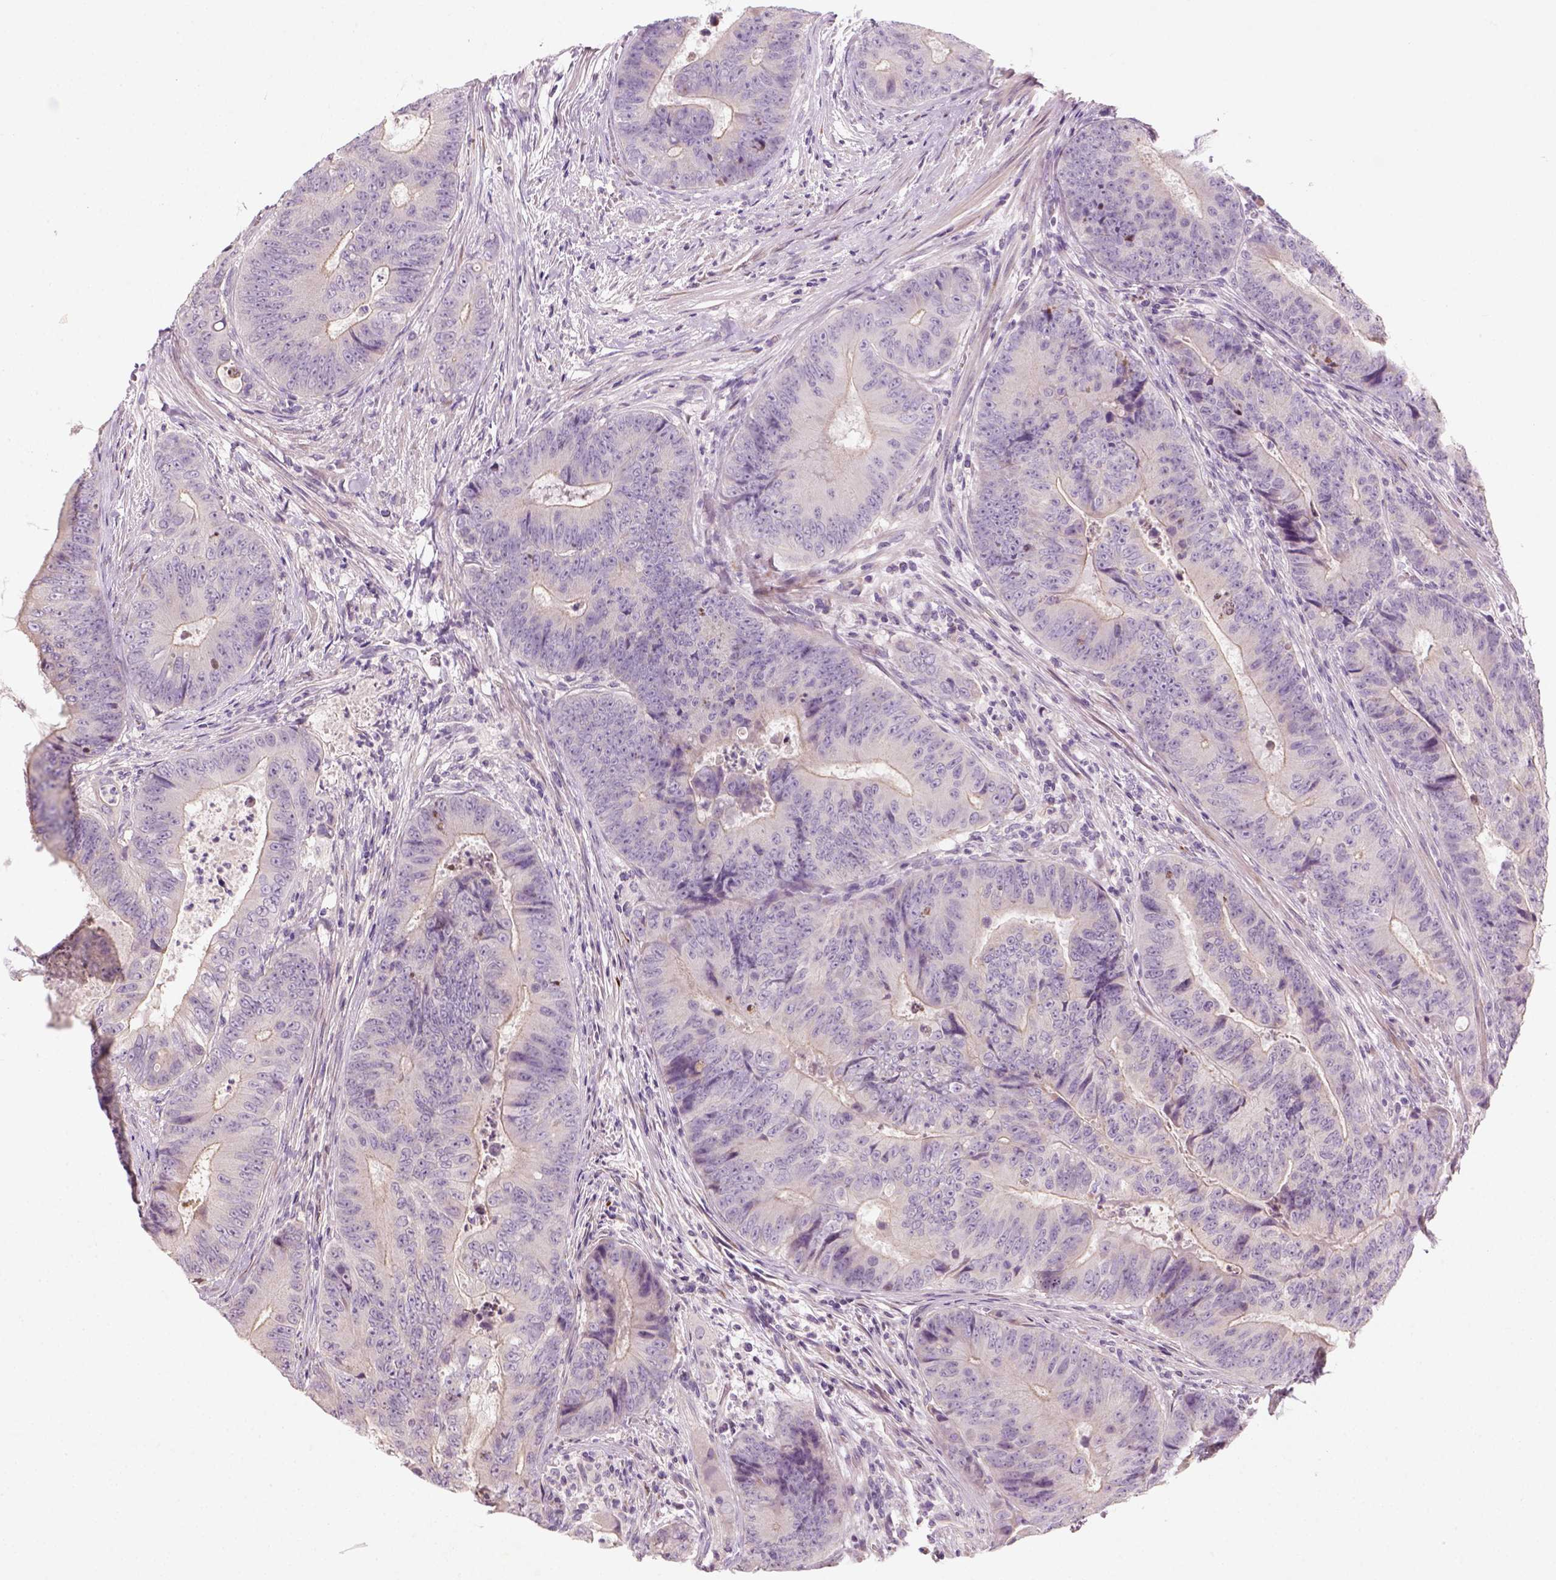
{"staining": {"intensity": "negative", "quantity": "none", "location": "none"}, "tissue": "colorectal cancer", "cell_type": "Tumor cells", "image_type": "cancer", "snomed": [{"axis": "morphology", "description": "Adenocarcinoma, NOS"}, {"axis": "topography", "description": "Colon"}], "caption": "Immunohistochemistry of colorectal adenocarcinoma displays no staining in tumor cells. Brightfield microscopy of immunohistochemistry stained with DAB (brown) and hematoxylin (blue), captured at high magnification.", "gene": "NUDT6", "patient": {"sex": "female", "age": 48}}